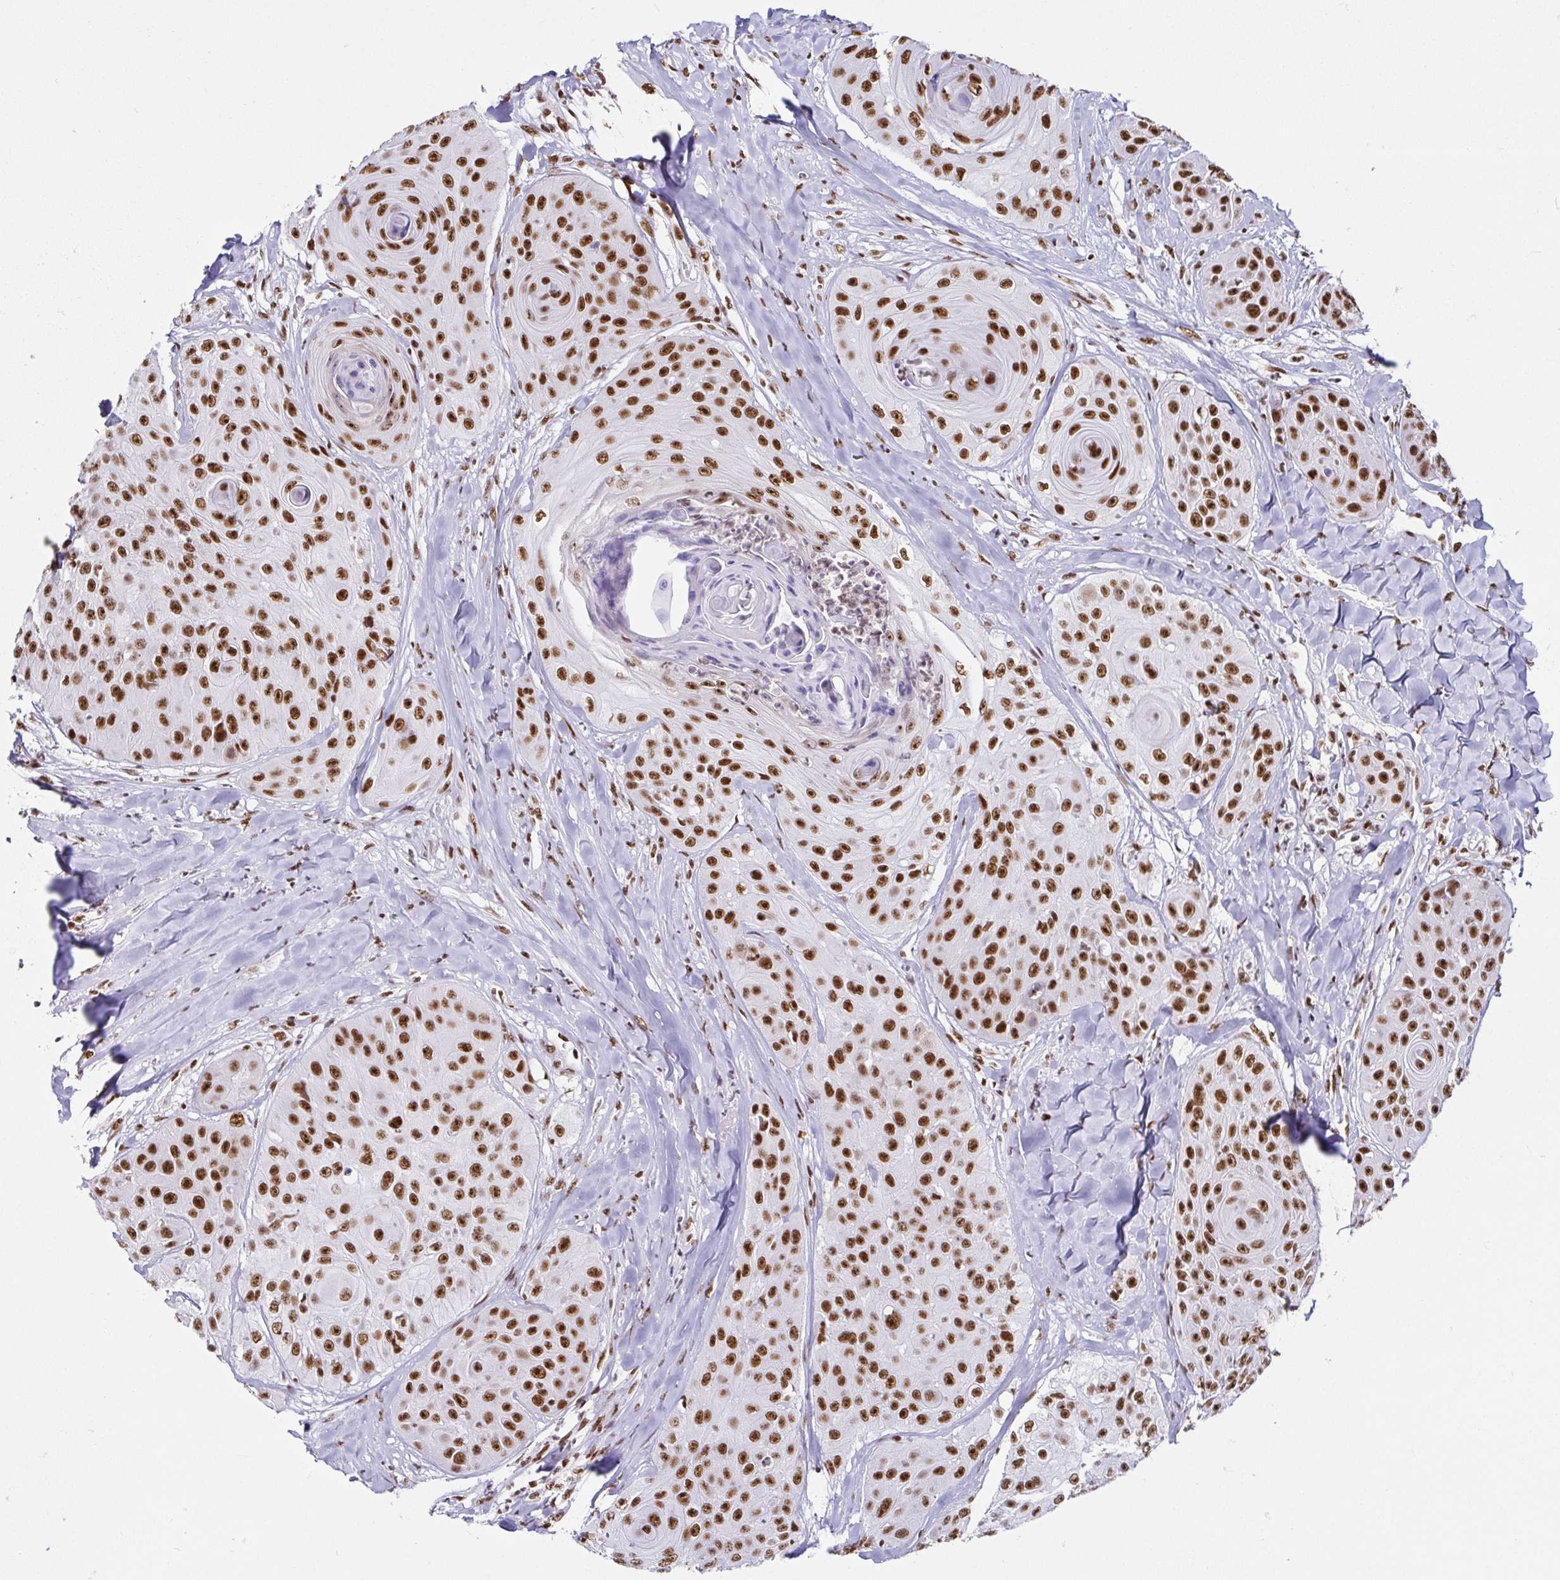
{"staining": {"intensity": "strong", "quantity": ">75%", "location": "nuclear"}, "tissue": "head and neck cancer", "cell_type": "Tumor cells", "image_type": "cancer", "snomed": [{"axis": "morphology", "description": "Squamous cell carcinoma, NOS"}, {"axis": "topography", "description": "Head-Neck"}], "caption": "Human head and neck cancer stained for a protein (brown) shows strong nuclear positive staining in about >75% of tumor cells.", "gene": "EWSR1", "patient": {"sex": "male", "age": 83}}